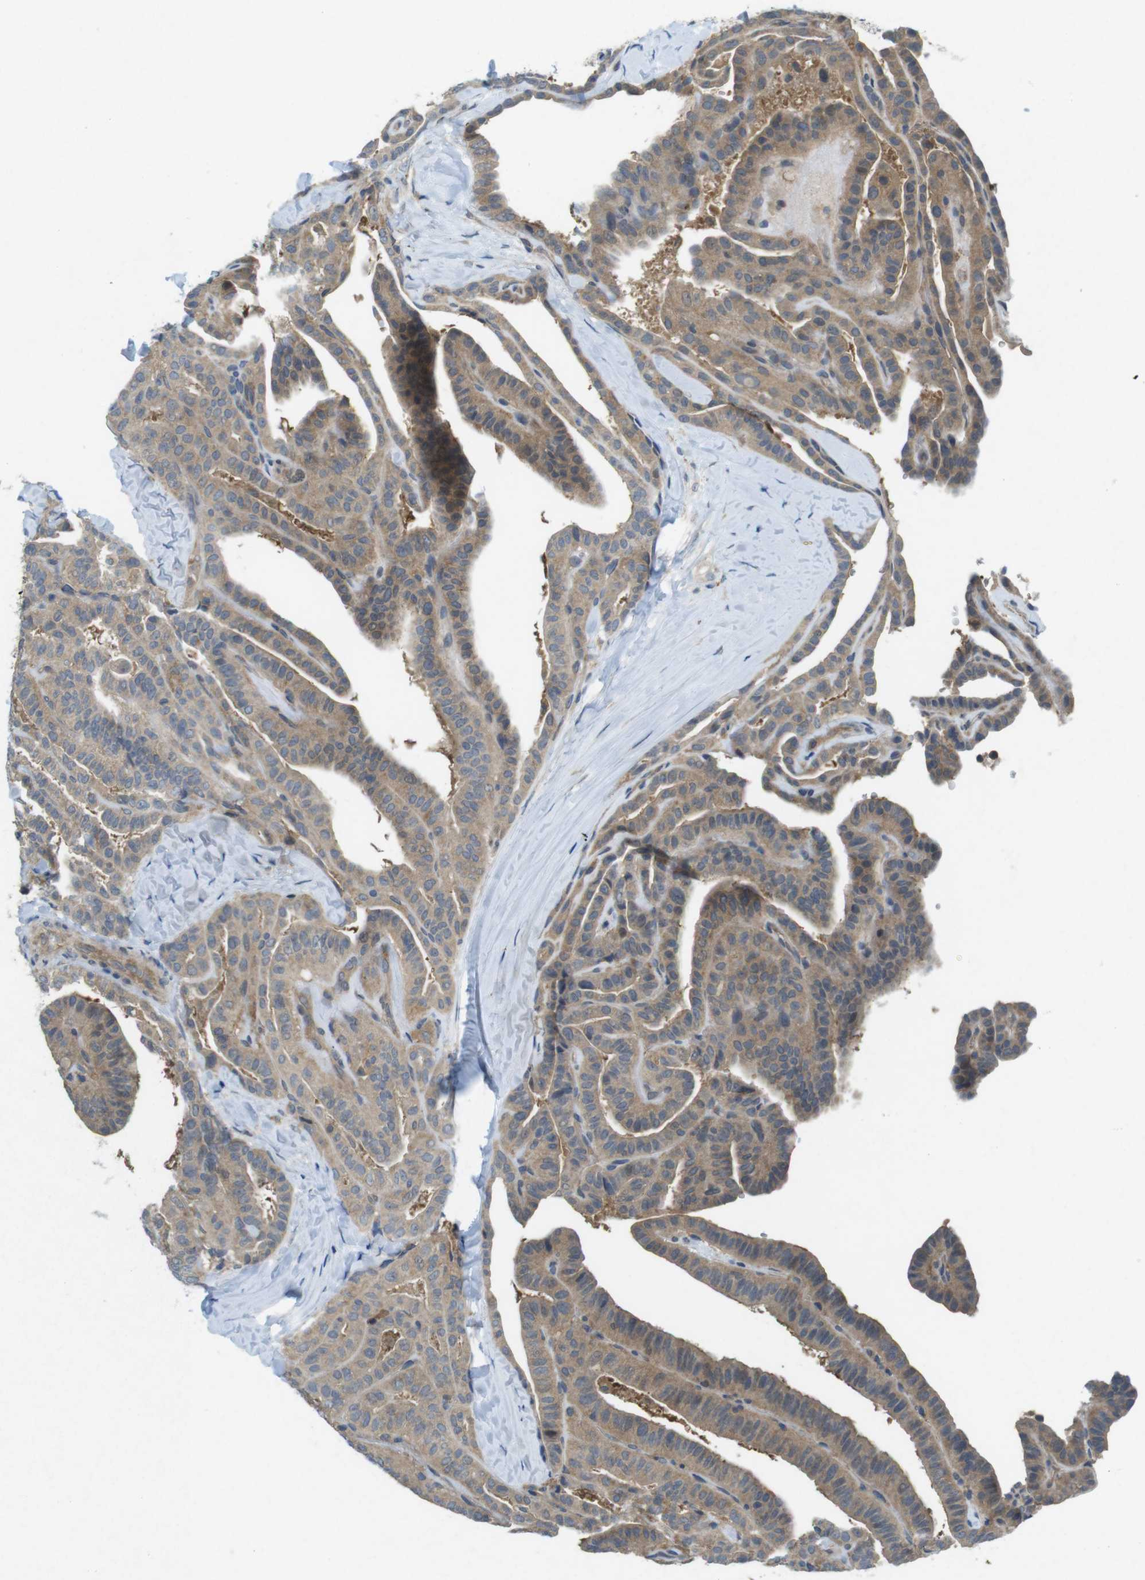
{"staining": {"intensity": "weak", "quantity": ">75%", "location": "cytoplasmic/membranous"}, "tissue": "thyroid cancer", "cell_type": "Tumor cells", "image_type": "cancer", "snomed": [{"axis": "morphology", "description": "Papillary adenocarcinoma, NOS"}, {"axis": "topography", "description": "Thyroid gland"}], "caption": "Protein expression analysis of thyroid papillary adenocarcinoma displays weak cytoplasmic/membranous staining in about >75% of tumor cells.", "gene": "SUGT1", "patient": {"sex": "male", "age": 77}}